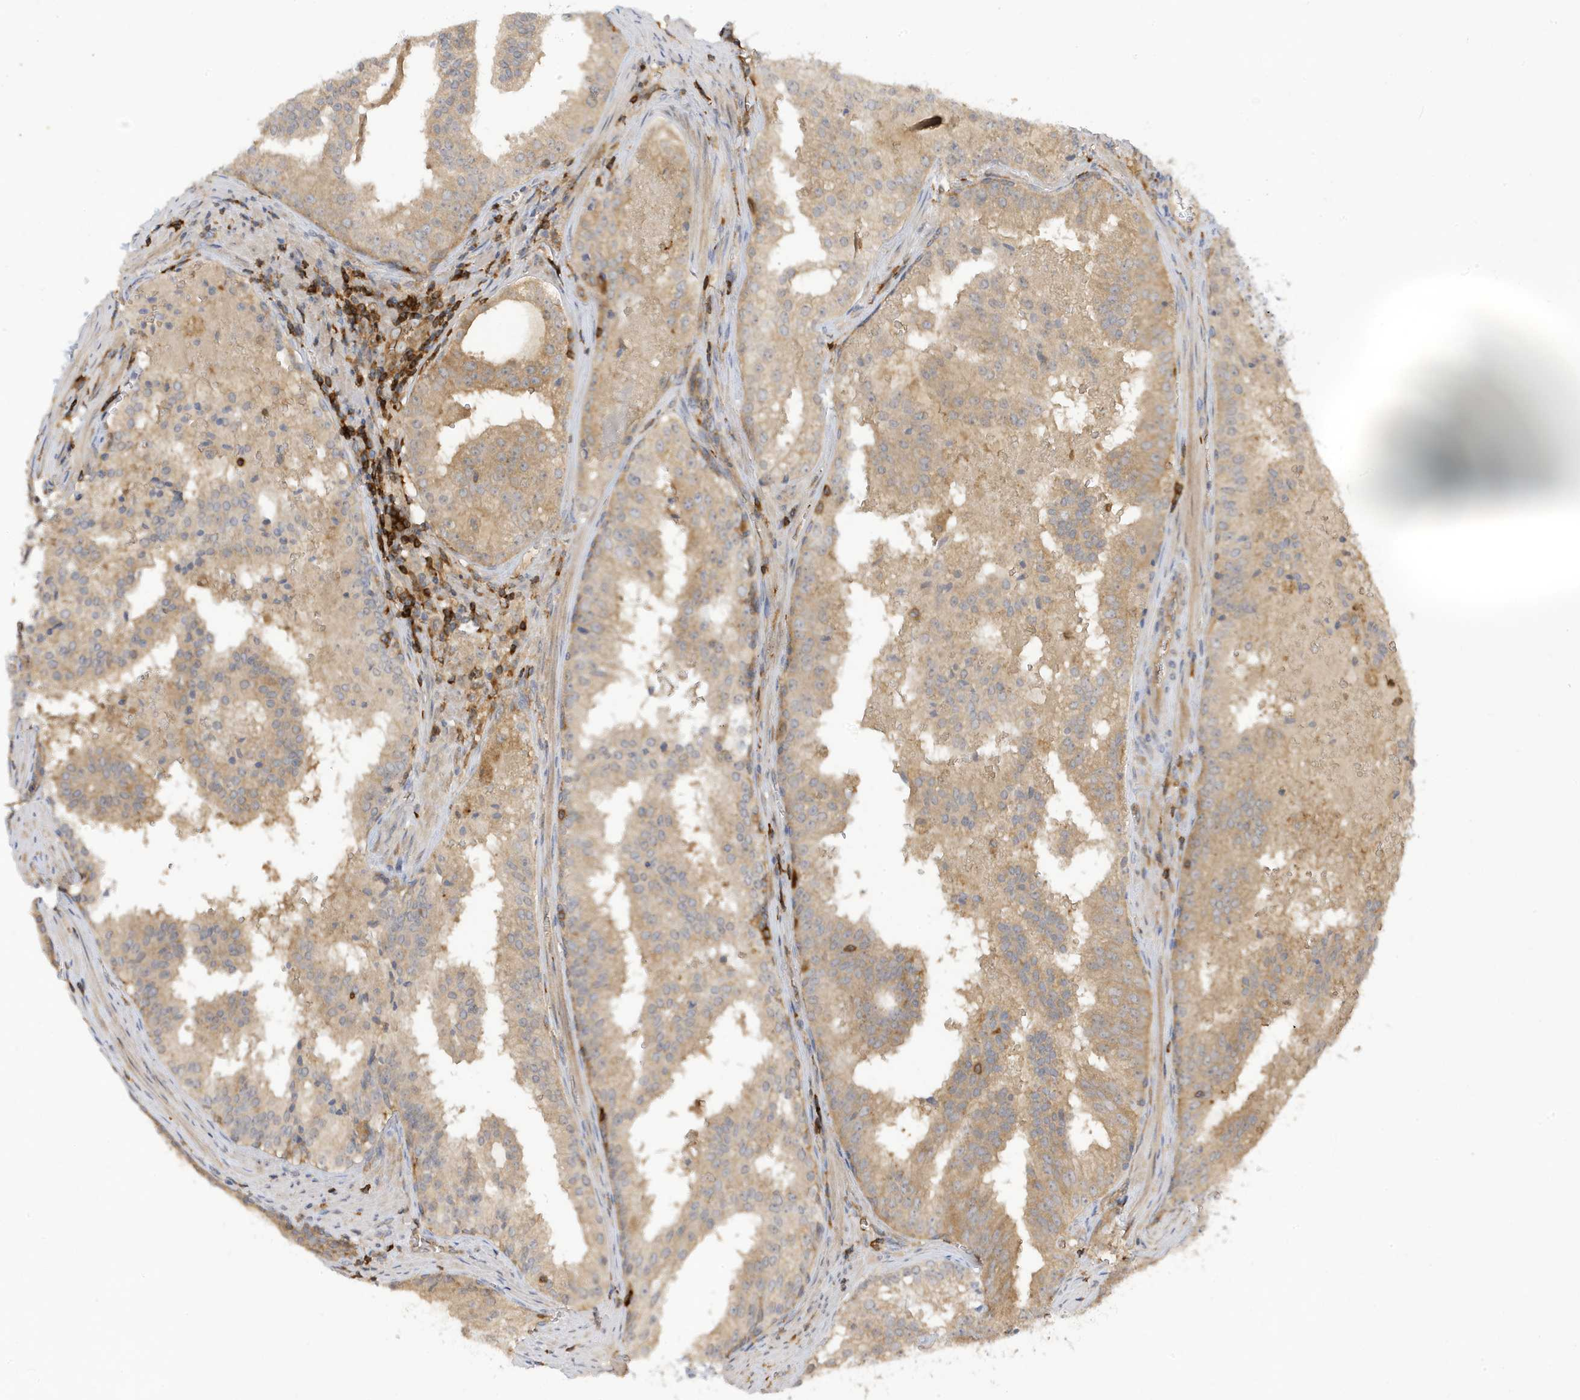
{"staining": {"intensity": "moderate", "quantity": "25%-75%", "location": "cytoplasmic/membranous"}, "tissue": "prostate cancer", "cell_type": "Tumor cells", "image_type": "cancer", "snomed": [{"axis": "morphology", "description": "Adenocarcinoma, High grade"}, {"axis": "topography", "description": "Prostate"}], "caption": "IHC micrograph of neoplastic tissue: human adenocarcinoma (high-grade) (prostate) stained using IHC displays medium levels of moderate protein expression localized specifically in the cytoplasmic/membranous of tumor cells, appearing as a cytoplasmic/membranous brown color.", "gene": "PHACTR2", "patient": {"sex": "male", "age": 68}}